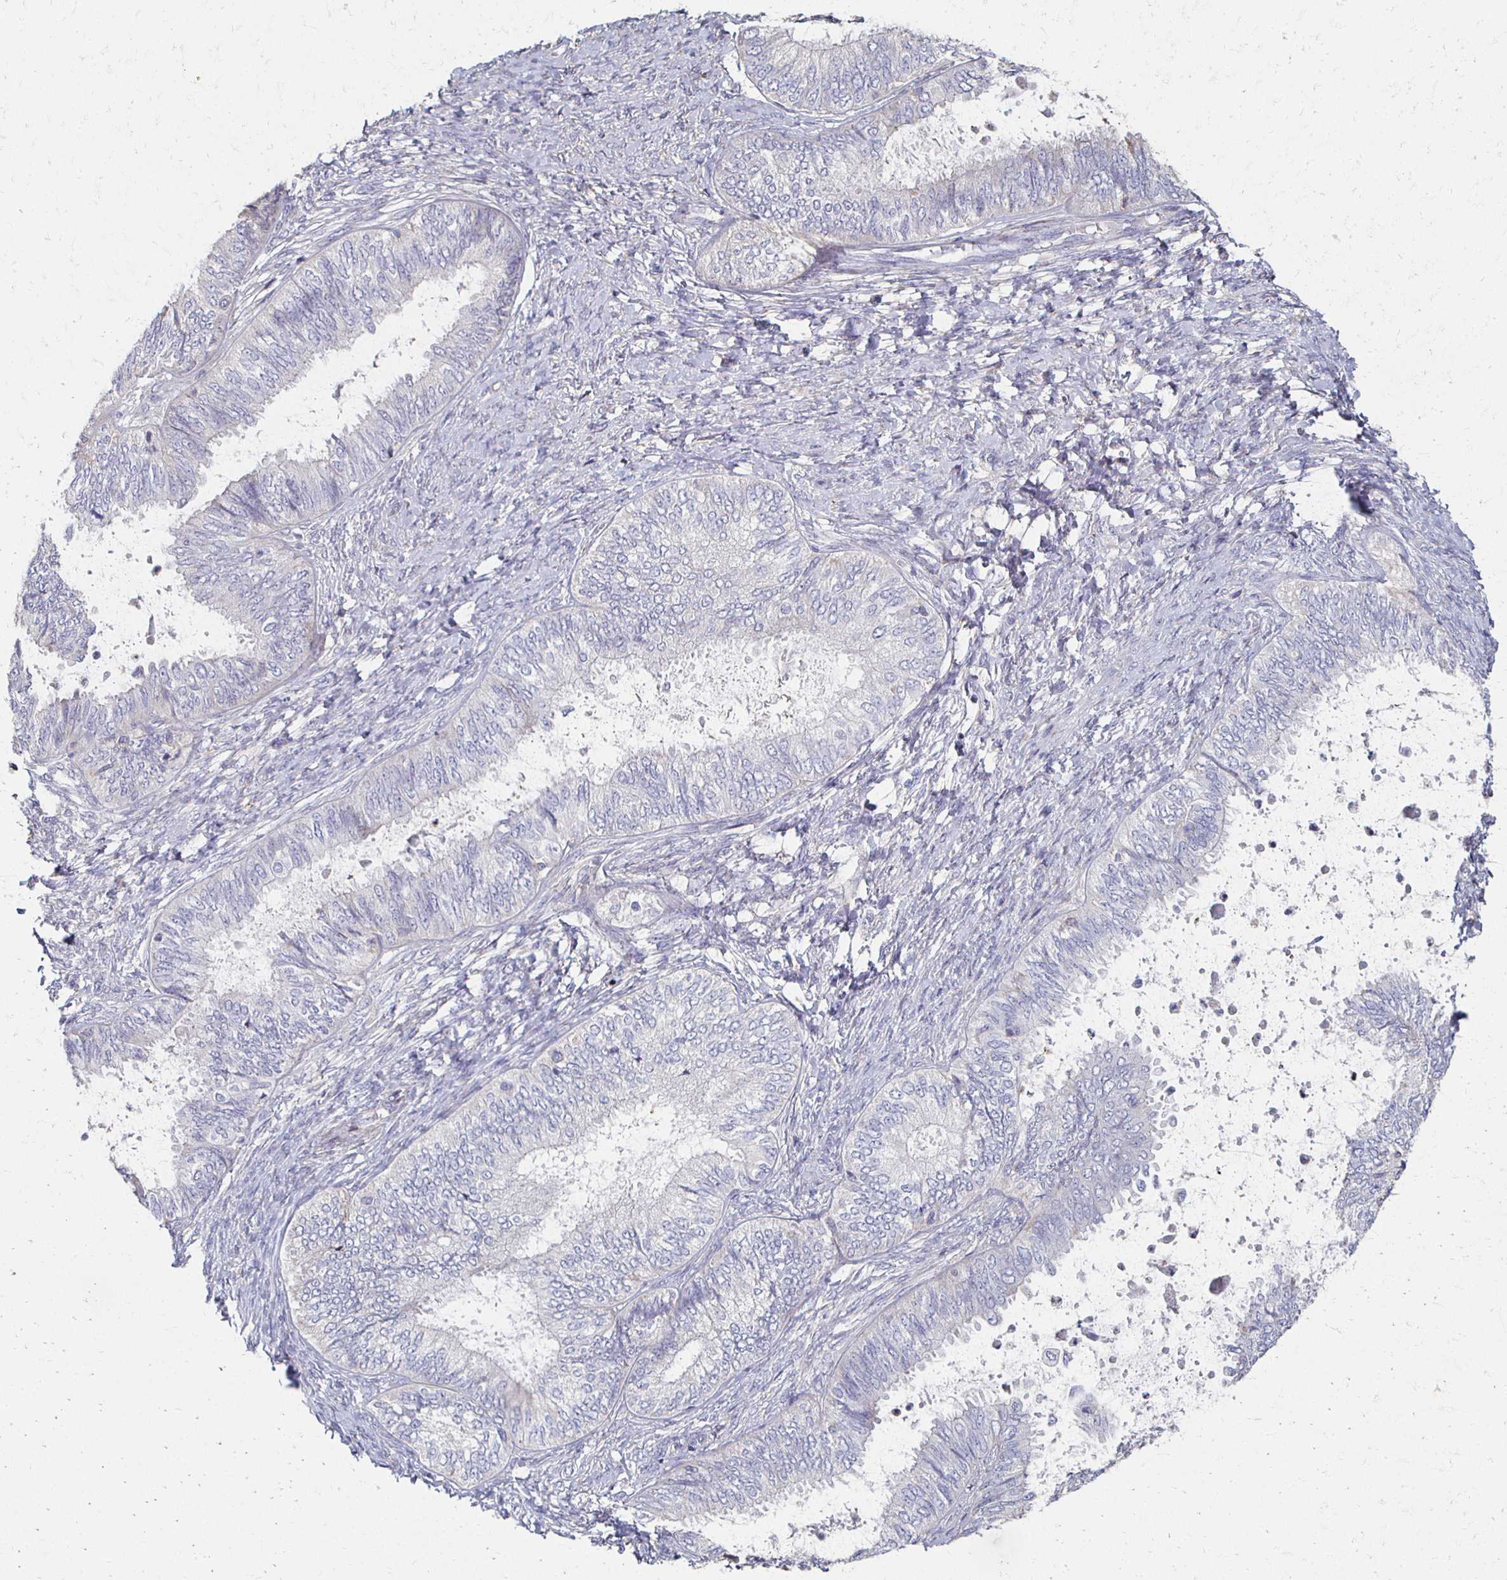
{"staining": {"intensity": "negative", "quantity": "none", "location": "none"}, "tissue": "ovarian cancer", "cell_type": "Tumor cells", "image_type": "cancer", "snomed": [{"axis": "morphology", "description": "Carcinoma, endometroid"}, {"axis": "topography", "description": "Ovary"}], "caption": "The image reveals no significant staining in tumor cells of ovarian endometroid carcinoma.", "gene": "CX3CR1", "patient": {"sex": "female", "age": 70}}